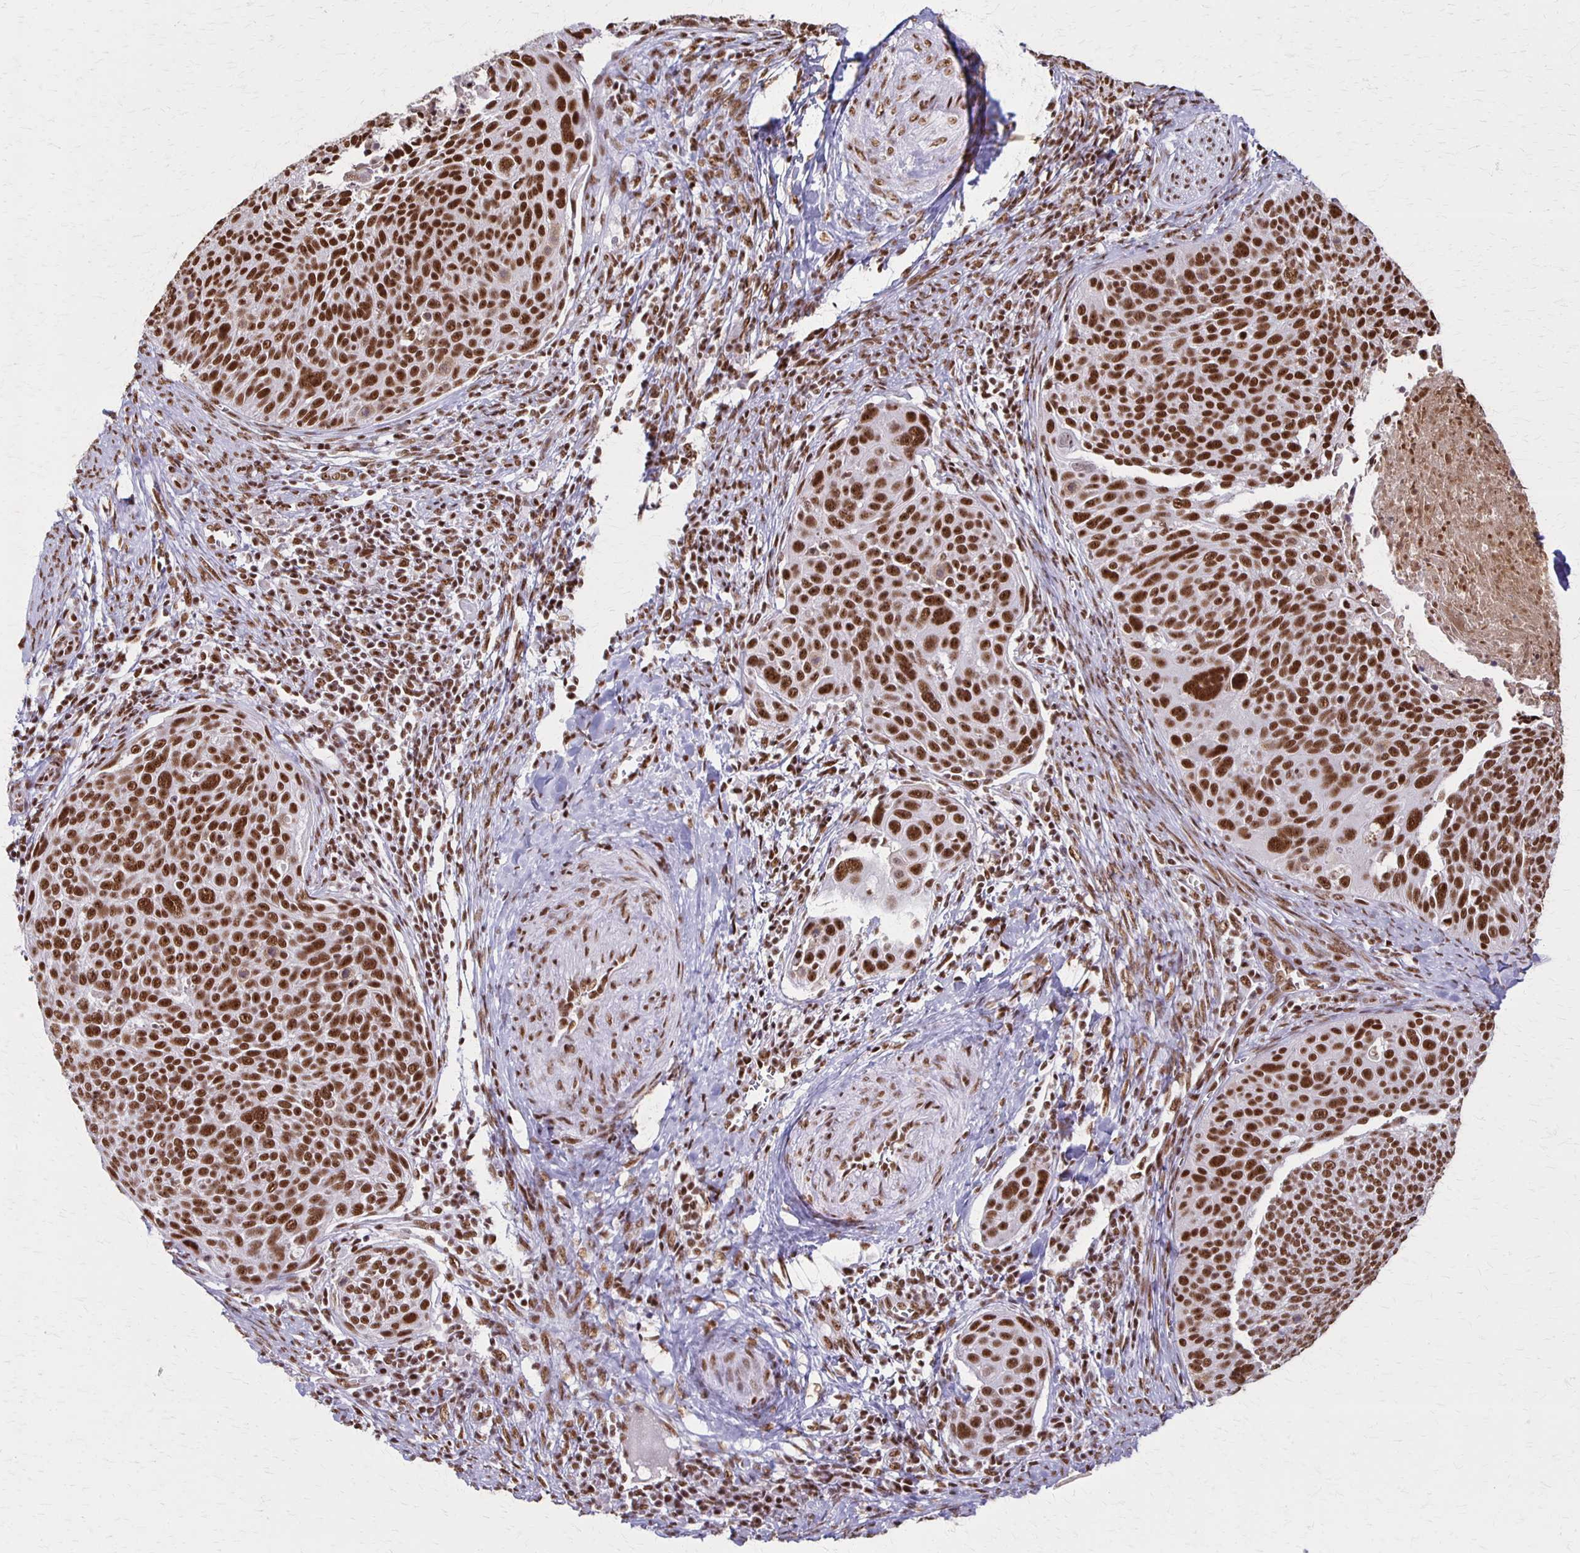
{"staining": {"intensity": "strong", "quantity": ">75%", "location": "nuclear"}, "tissue": "cervical cancer", "cell_type": "Tumor cells", "image_type": "cancer", "snomed": [{"axis": "morphology", "description": "Squamous cell carcinoma, NOS"}, {"axis": "topography", "description": "Cervix"}], "caption": "Tumor cells show high levels of strong nuclear expression in approximately >75% of cells in human cervical squamous cell carcinoma. Using DAB (brown) and hematoxylin (blue) stains, captured at high magnification using brightfield microscopy.", "gene": "XRCC6", "patient": {"sex": "female", "age": 39}}